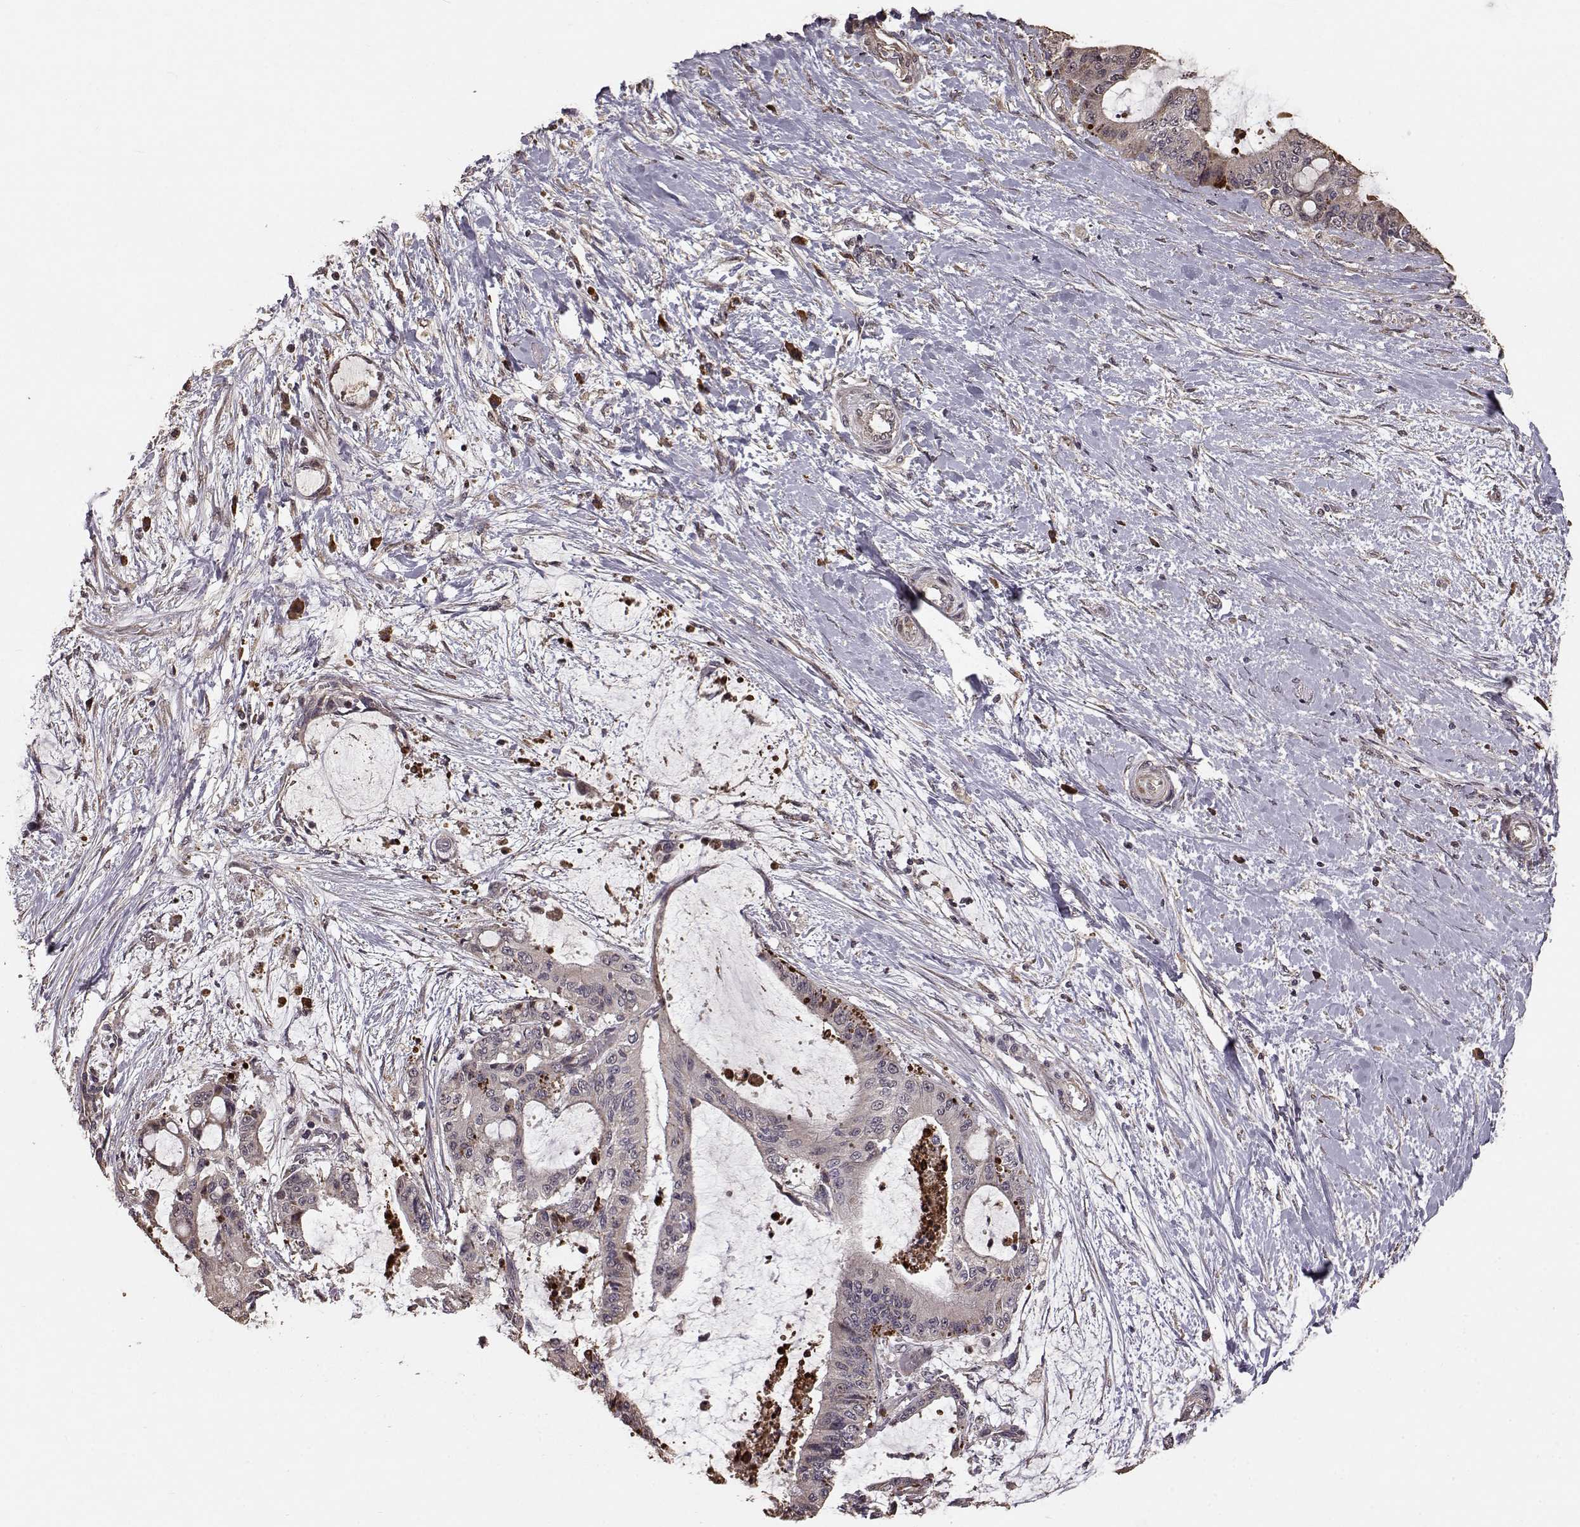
{"staining": {"intensity": "moderate", "quantity": "25%-75%", "location": "cytoplasmic/membranous"}, "tissue": "liver cancer", "cell_type": "Tumor cells", "image_type": "cancer", "snomed": [{"axis": "morphology", "description": "Cholangiocarcinoma"}, {"axis": "topography", "description": "Liver"}], "caption": "Immunohistochemical staining of human cholangiocarcinoma (liver) shows medium levels of moderate cytoplasmic/membranous positivity in approximately 25%-75% of tumor cells.", "gene": "USP15", "patient": {"sex": "female", "age": 73}}